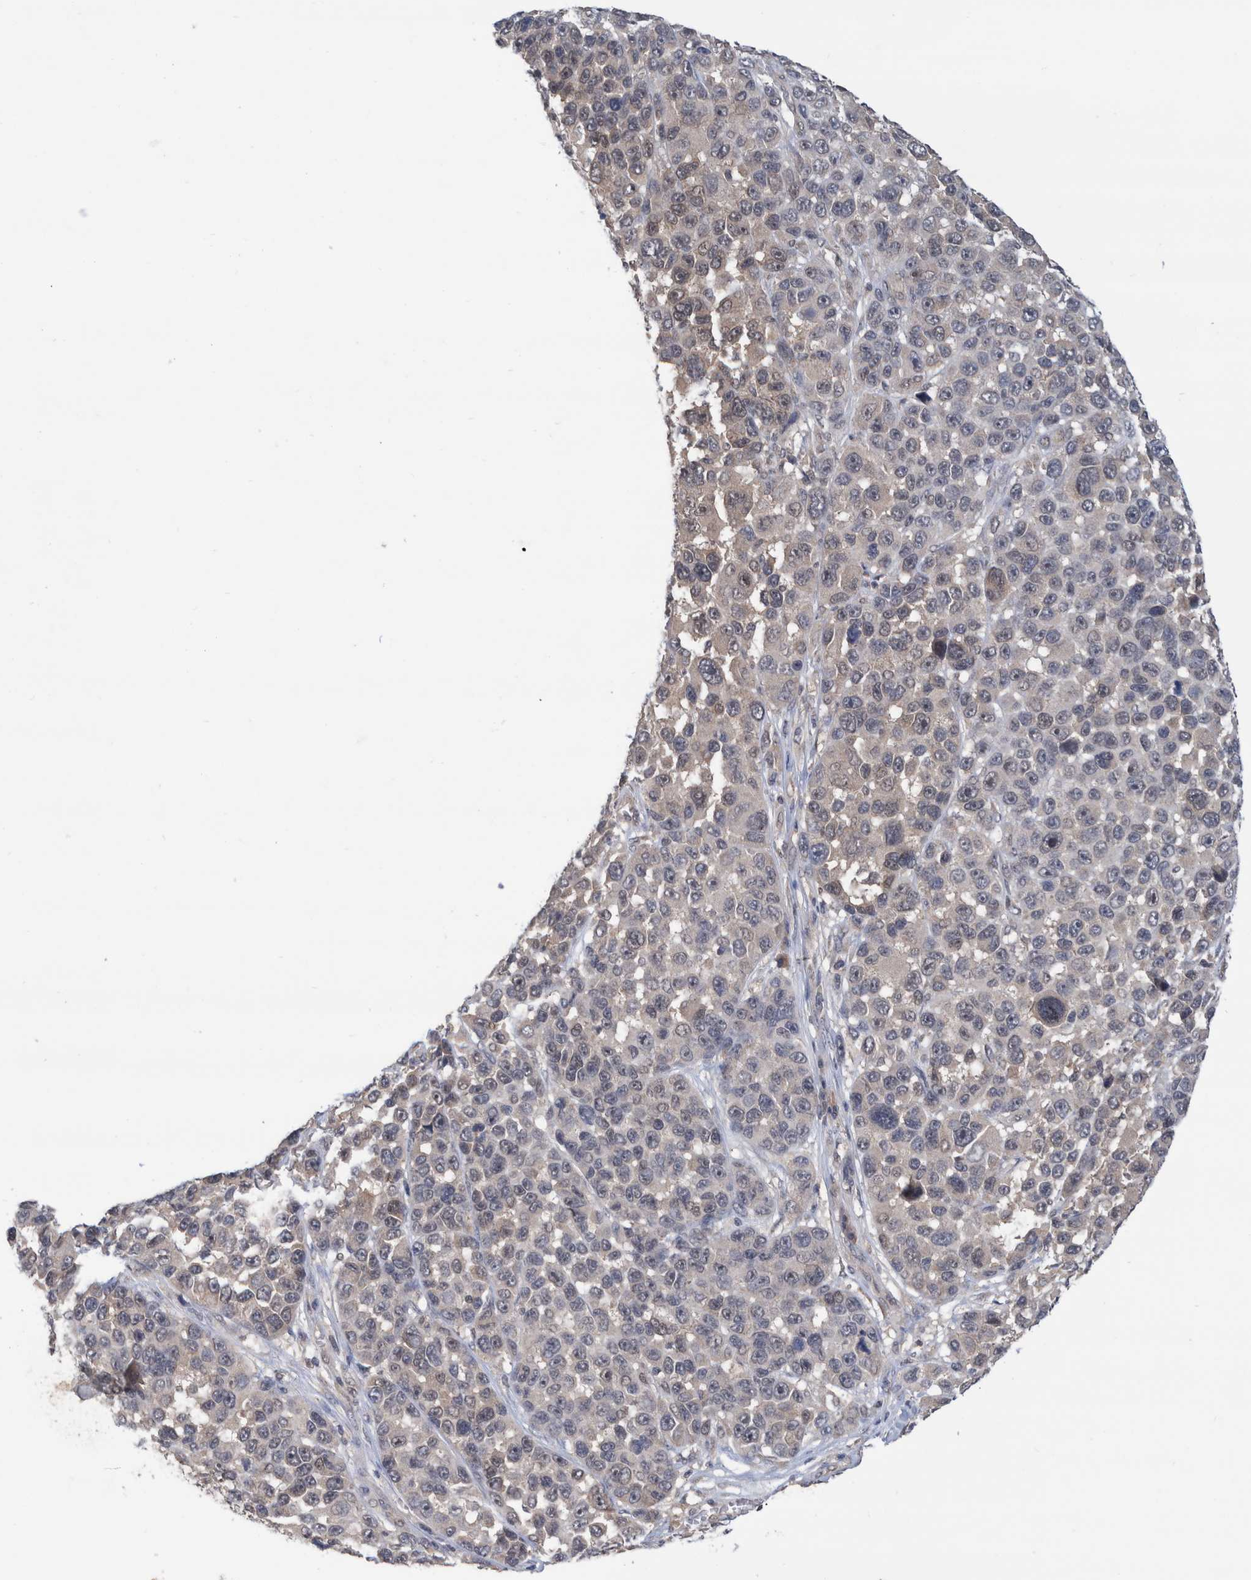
{"staining": {"intensity": "weak", "quantity": "<25%", "location": "cytoplasmic/membranous"}, "tissue": "melanoma", "cell_type": "Tumor cells", "image_type": "cancer", "snomed": [{"axis": "morphology", "description": "Malignant melanoma, NOS"}, {"axis": "topography", "description": "Skin"}], "caption": "Immunohistochemistry (IHC) histopathology image of neoplastic tissue: malignant melanoma stained with DAB (3,3'-diaminobenzidine) reveals no significant protein positivity in tumor cells.", "gene": "PLPBP", "patient": {"sex": "male", "age": 53}}